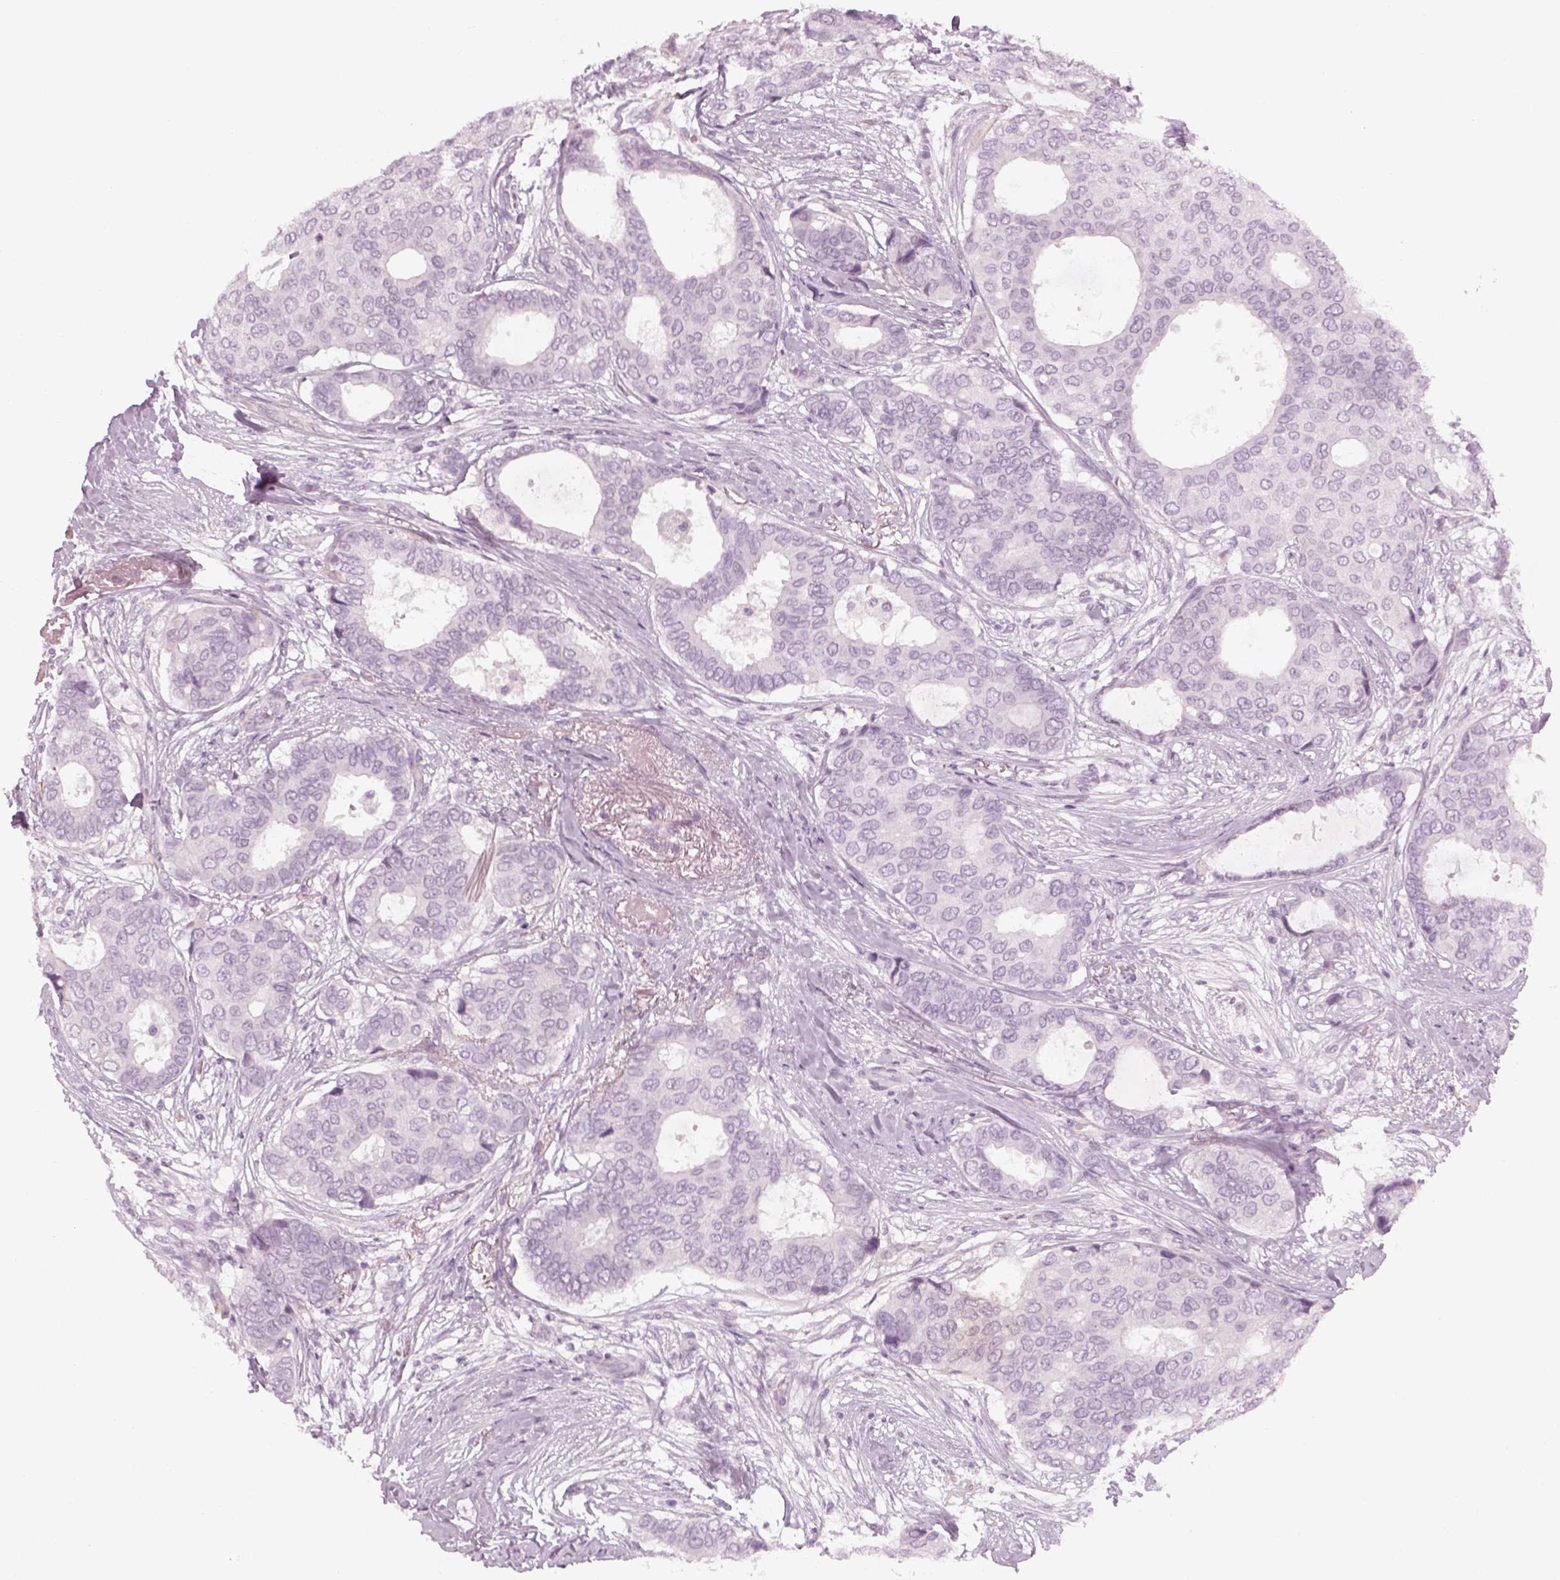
{"staining": {"intensity": "negative", "quantity": "none", "location": "none"}, "tissue": "breast cancer", "cell_type": "Tumor cells", "image_type": "cancer", "snomed": [{"axis": "morphology", "description": "Duct carcinoma"}, {"axis": "topography", "description": "Breast"}], "caption": "An immunohistochemistry micrograph of intraductal carcinoma (breast) is shown. There is no staining in tumor cells of intraductal carcinoma (breast).", "gene": "GAS2L2", "patient": {"sex": "female", "age": 75}}